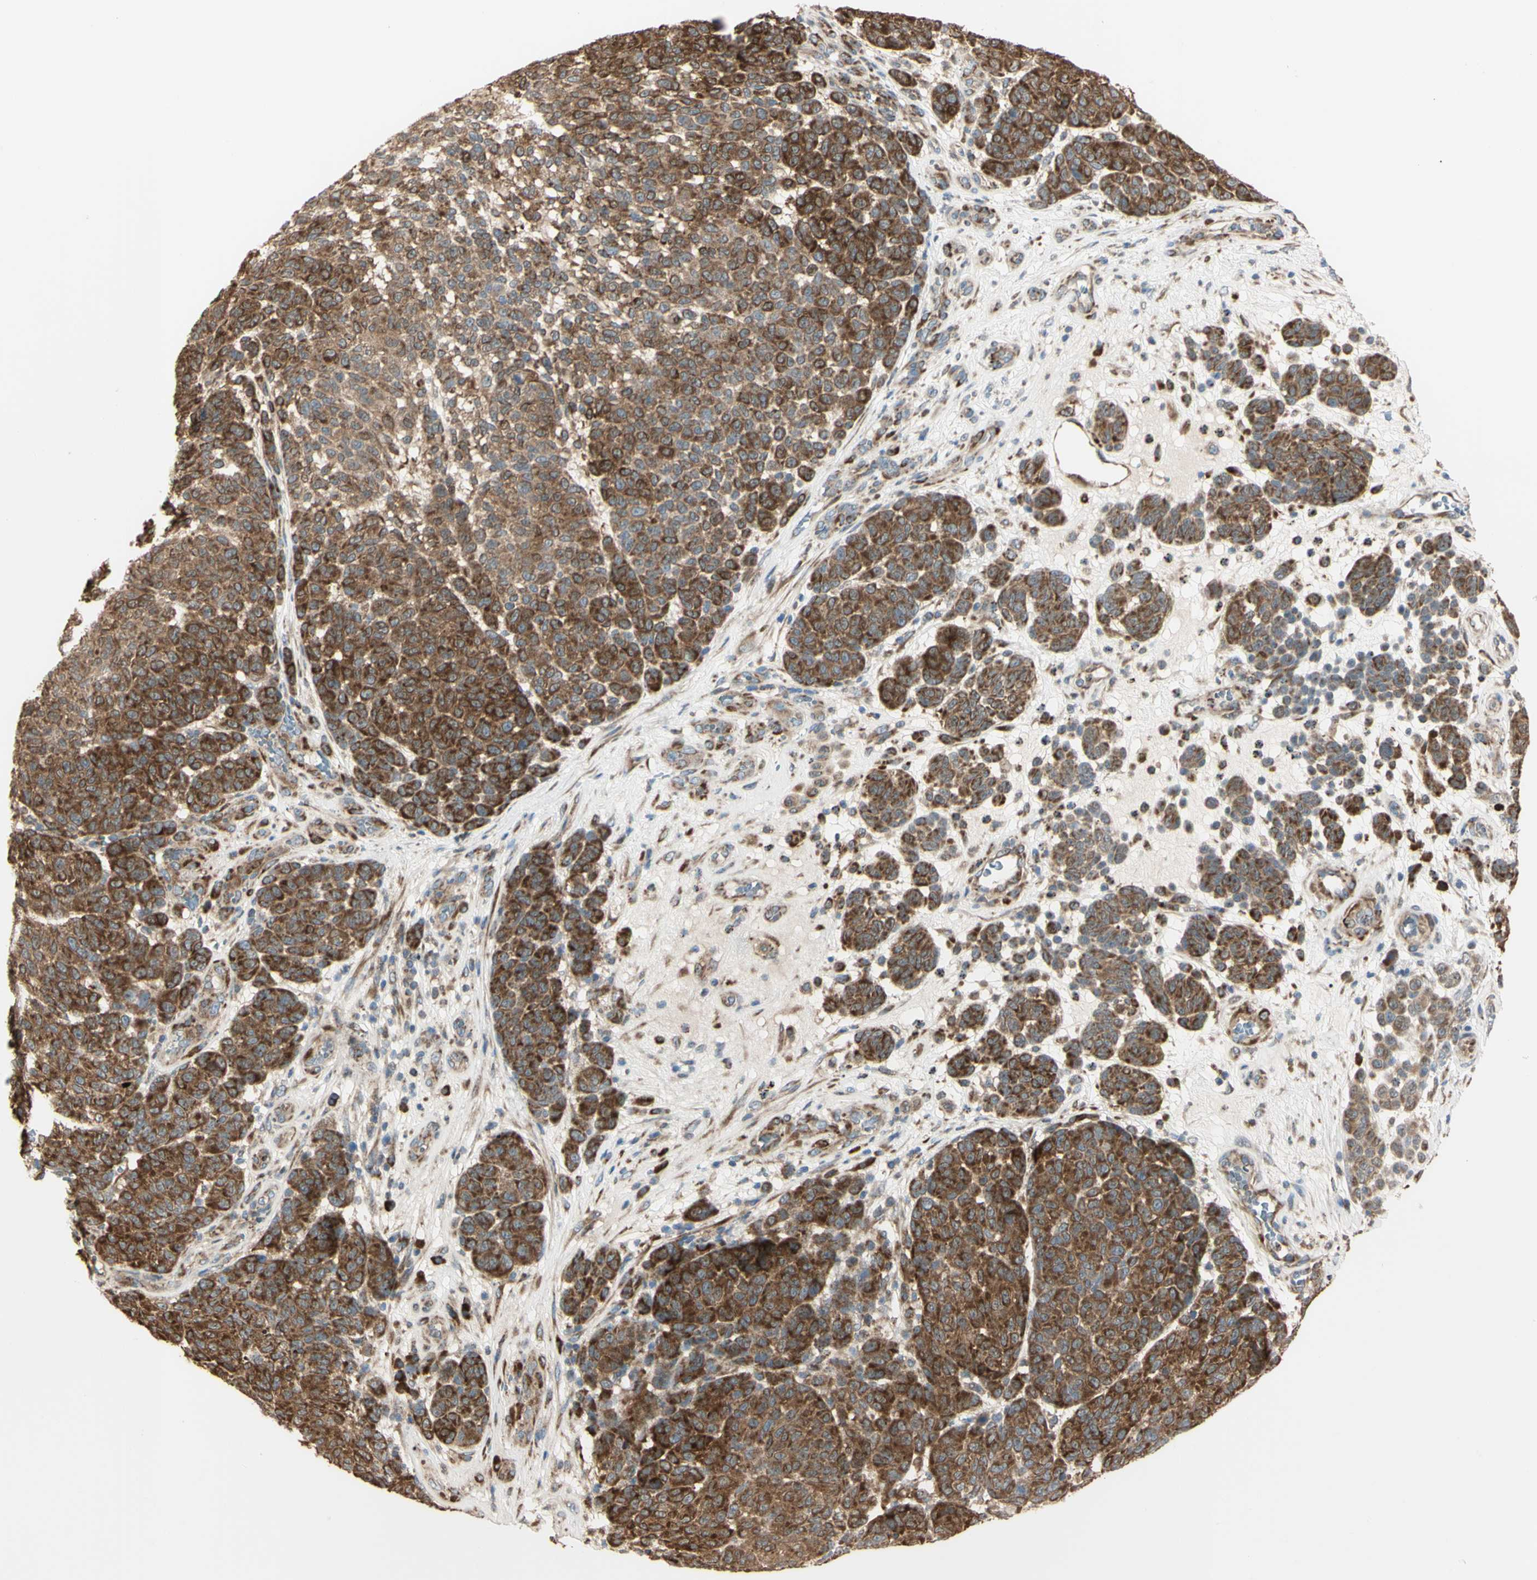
{"staining": {"intensity": "moderate", "quantity": ">75%", "location": "cytoplasmic/membranous"}, "tissue": "melanoma", "cell_type": "Tumor cells", "image_type": "cancer", "snomed": [{"axis": "morphology", "description": "Malignant melanoma, NOS"}, {"axis": "topography", "description": "Skin"}], "caption": "DAB (3,3'-diaminobenzidine) immunohistochemical staining of melanoma displays moderate cytoplasmic/membranous protein staining in about >75% of tumor cells.", "gene": "EIF5A", "patient": {"sex": "male", "age": 59}}